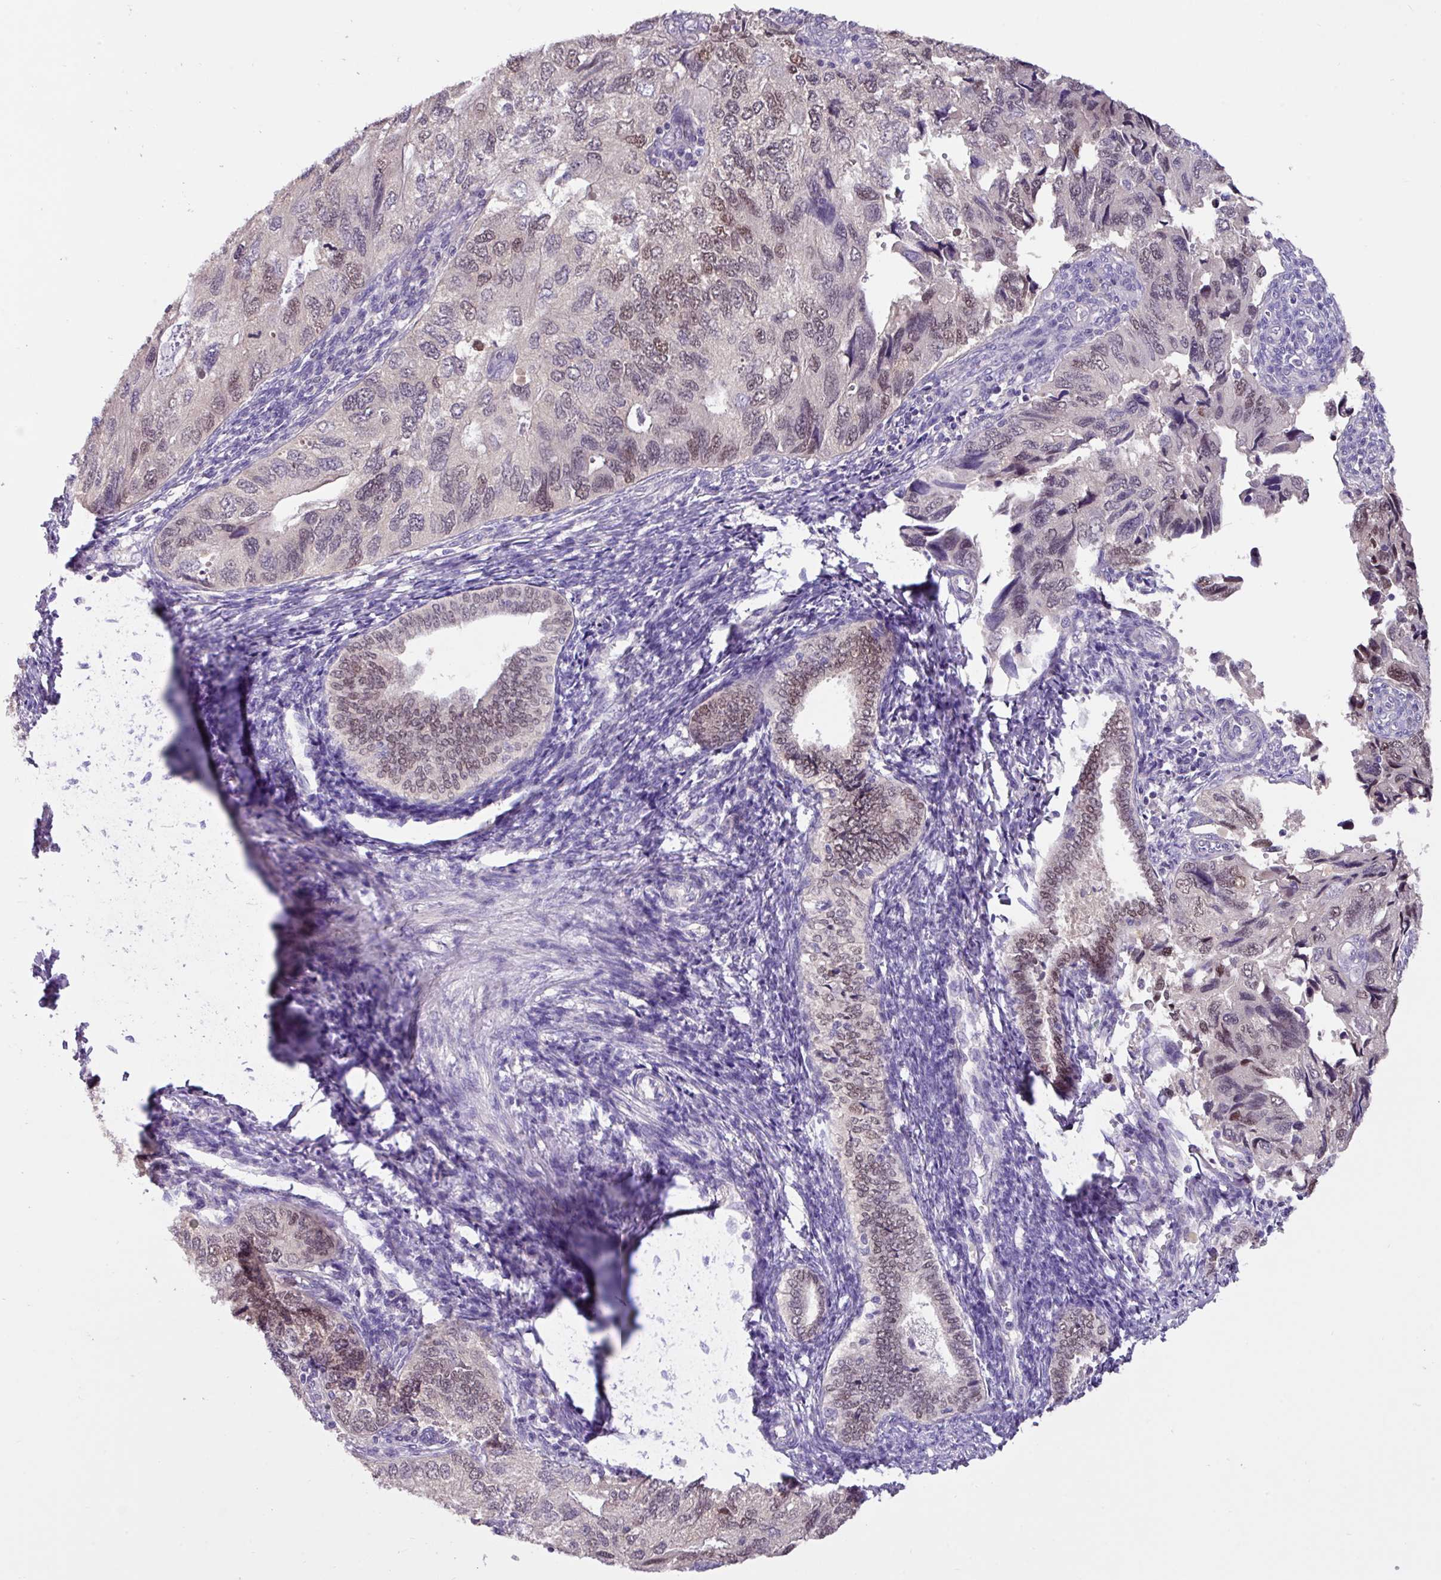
{"staining": {"intensity": "moderate", "quantity": "25%-75%", "location": "nuclear"}, "tissue": "endometrial cancer", "cell_type": "Tumor cells", "image_type": "cancer", "snomed": [{"axis": "morphology", "description": "Carcinoma, NOS"}, {"axis": "topography", "description": "Uterus"}], "caption": "Moderate nuclear staining for a protein is identified in about 25%-75% of tumor cells of endometrial carcinoma using immunohistochemistry (IHC).", "gene": "PAX8", "patient": {"sex": "female", "age": 76}}